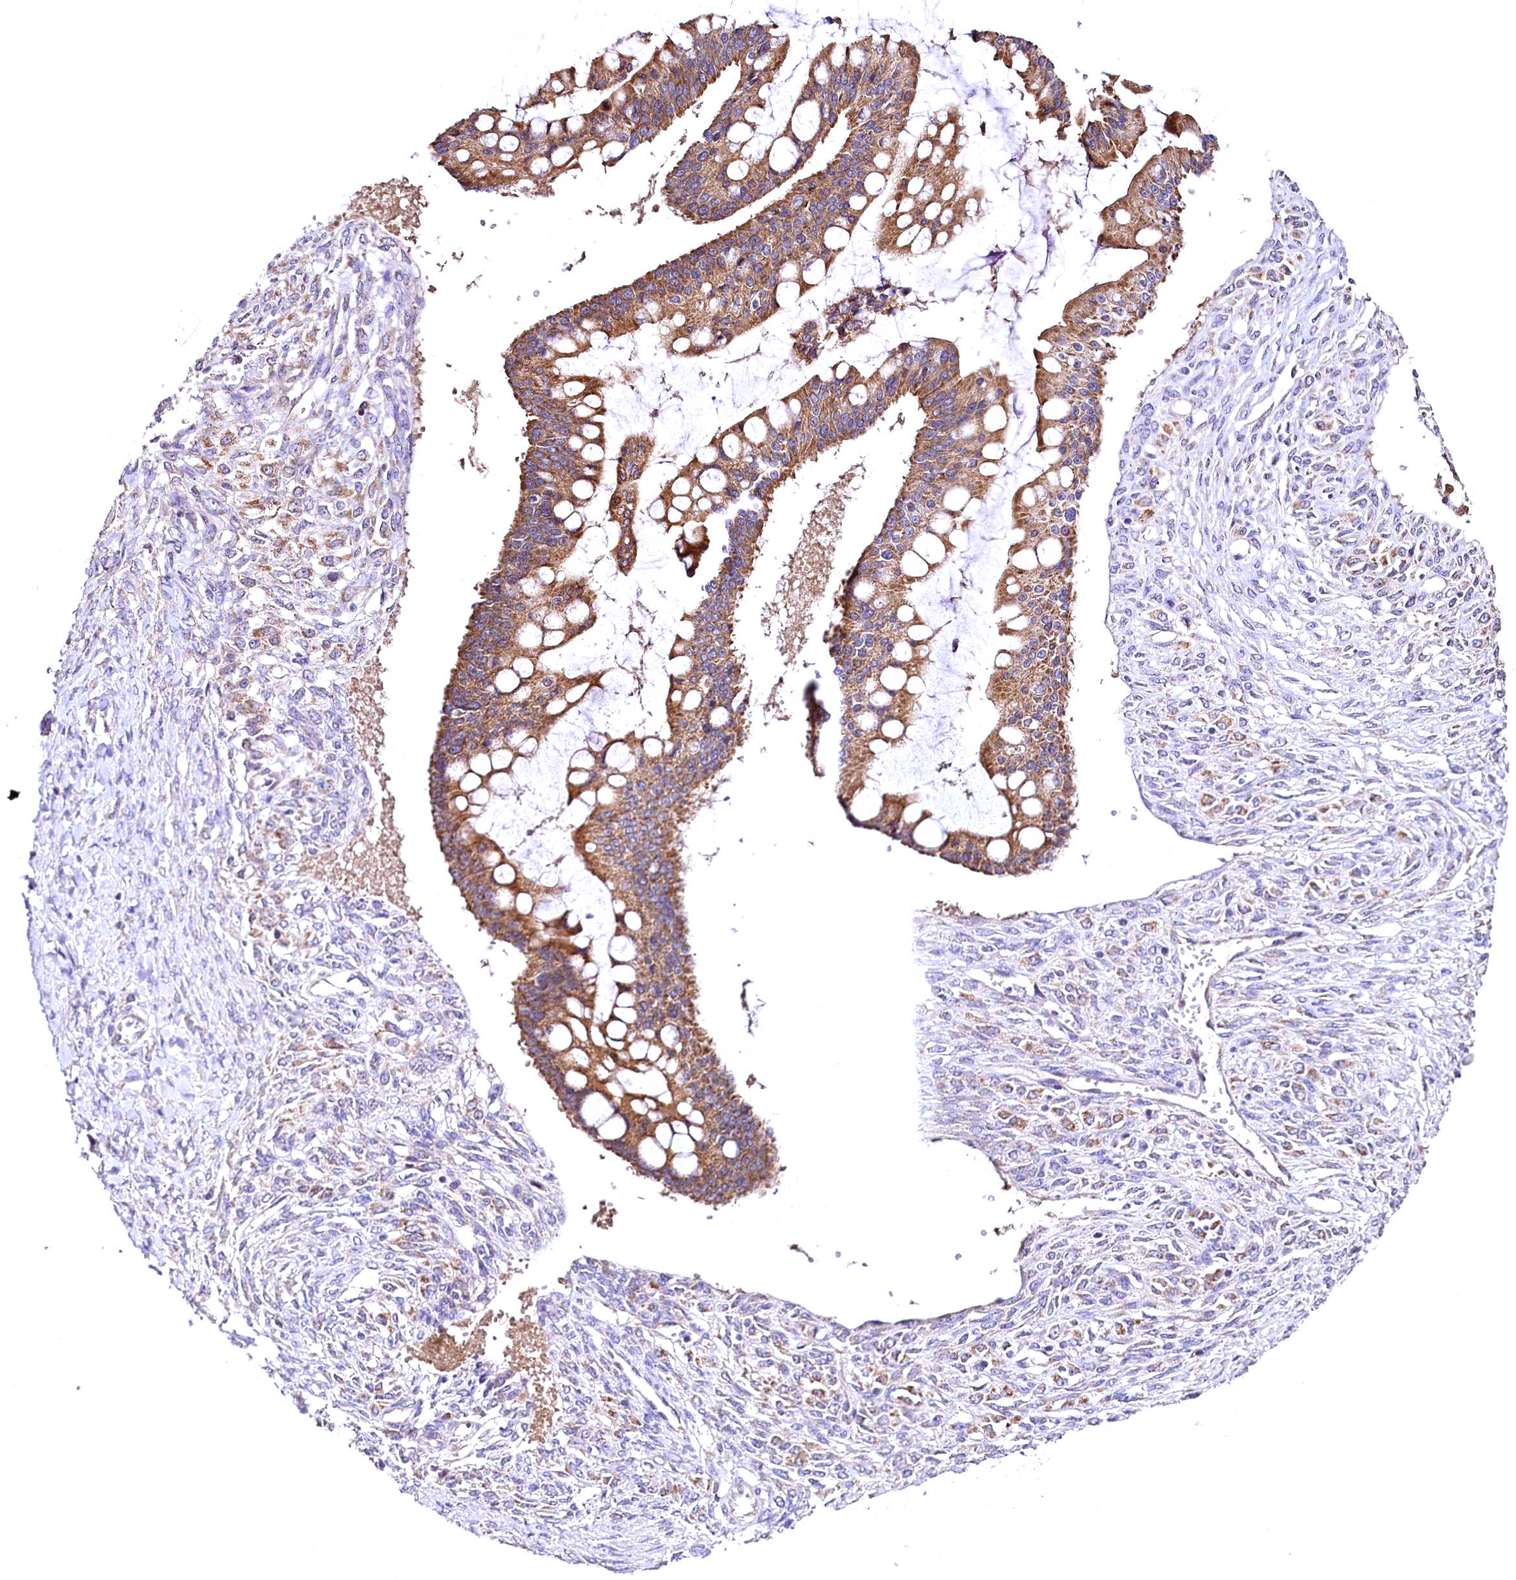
{"staining": {"intensity": "moderate", "quantity": ">75%", "location": "cytoplasmic/membranous"}, "tissue": "ovarian cancer", "cell_type": "Tumor cells", "image_type": "cancer", "snomed": [{"axis": "morphology", "description": "Cystadenocarcinoma, mucinous, NOS"}, {"axis": "topography", "description": "Ovary"}], "caption": "Ovarian cancer stained for a protein exhibits moderate cytoplasmic/membranous positivity in tumor cells.", "gene": "MRPL57", "patient": {"sex": "female", "age": 73}}